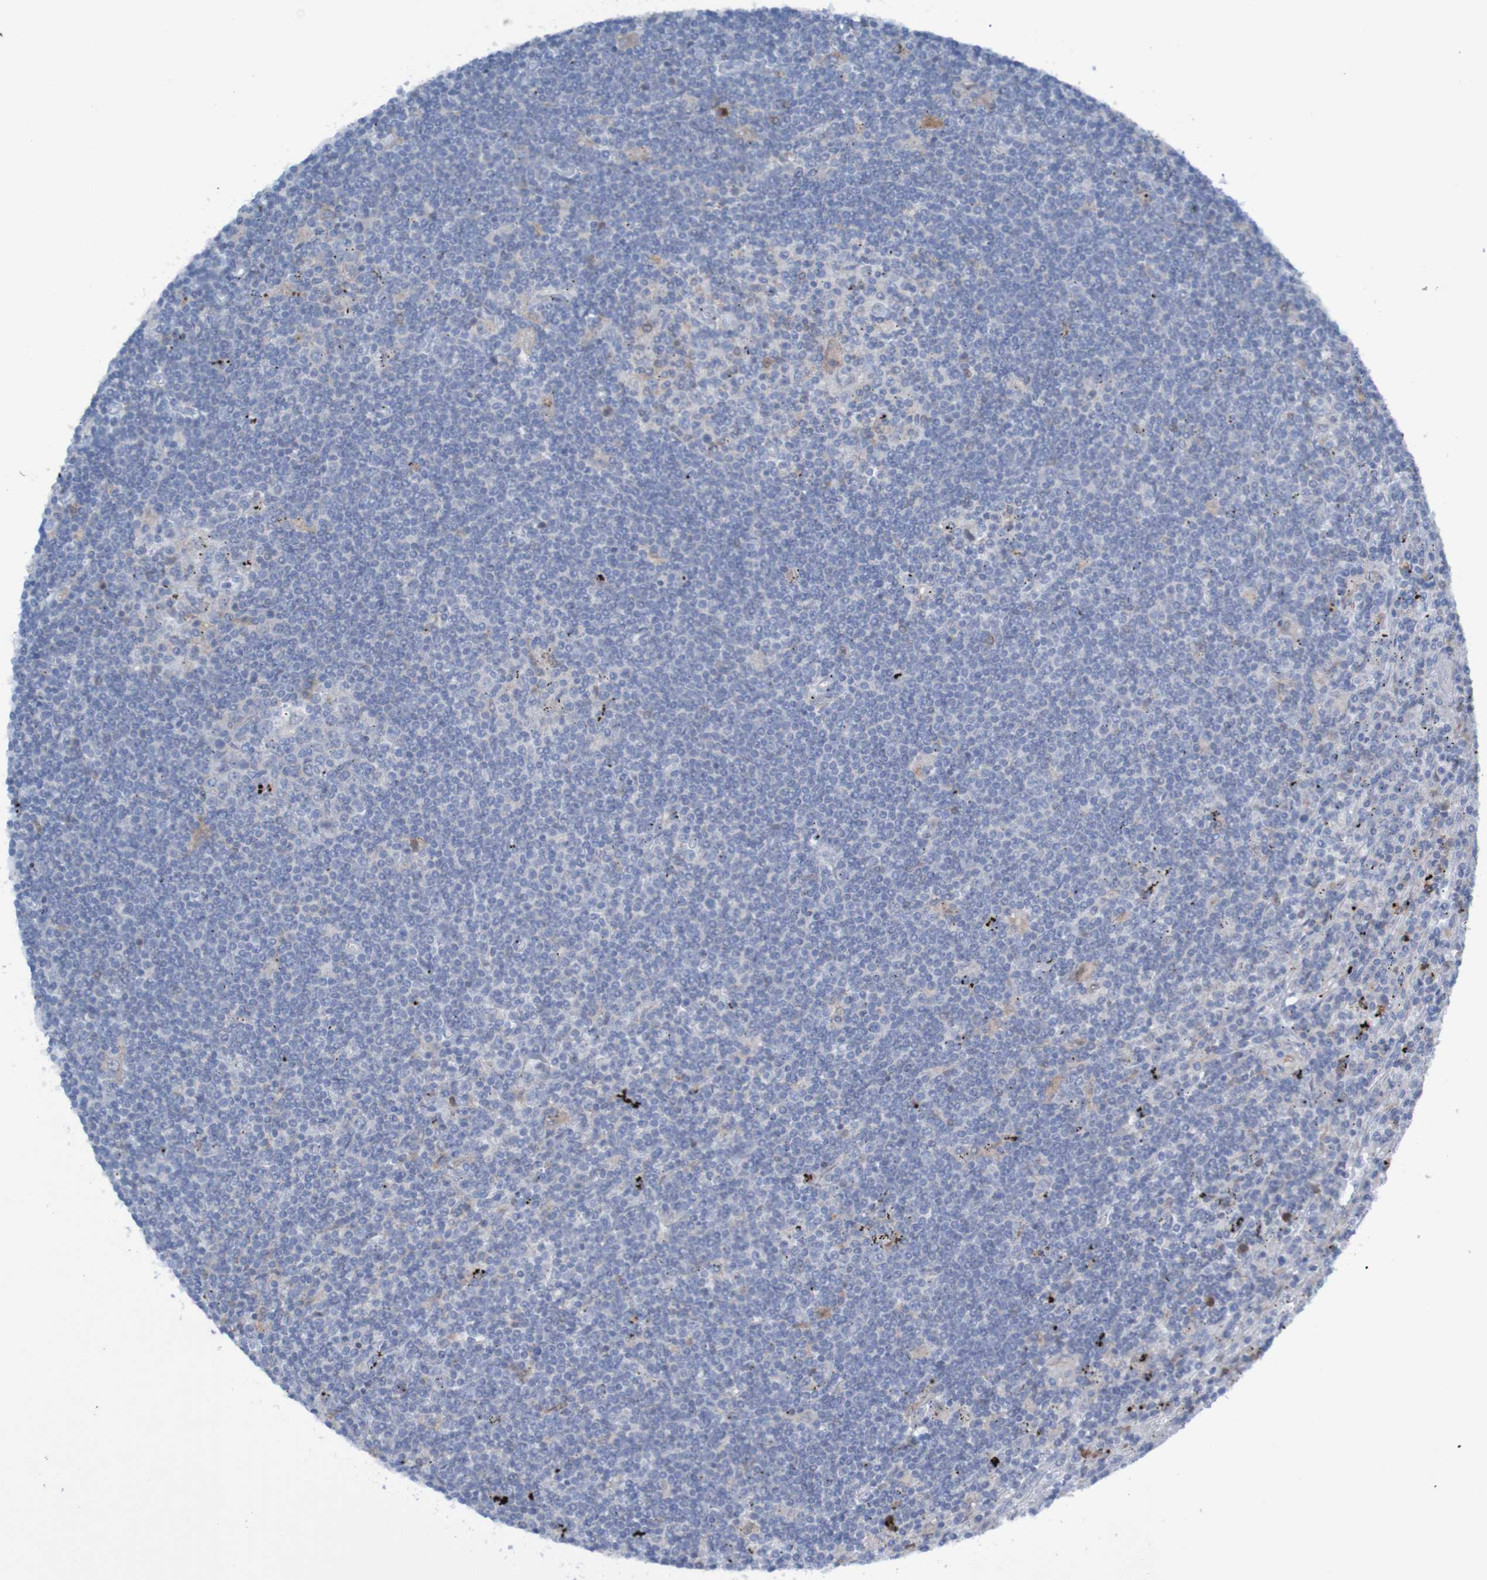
{"staining": {"intensity": "weak", "quantity": "<25%", "location": "cytoplasmic/membranous"}, "tissue": "lymphoma", "cell_type": "Tumor cells", "image_type": "cancer", "snomed": [{"axis": "morphology", "description": "Malignant lymphoma, non-Hodgkin's type, Low grade"}, {"axis": "topography", "description": "Spleen"}], "caption": "Low-grade malignant lymphoma, non-Hodgkin's type was stained to show a protein in brown. There is no significant positivity in tumor cells.", "gene": "ANGPT4", "patient": {"sex": "male", "age": 76}}